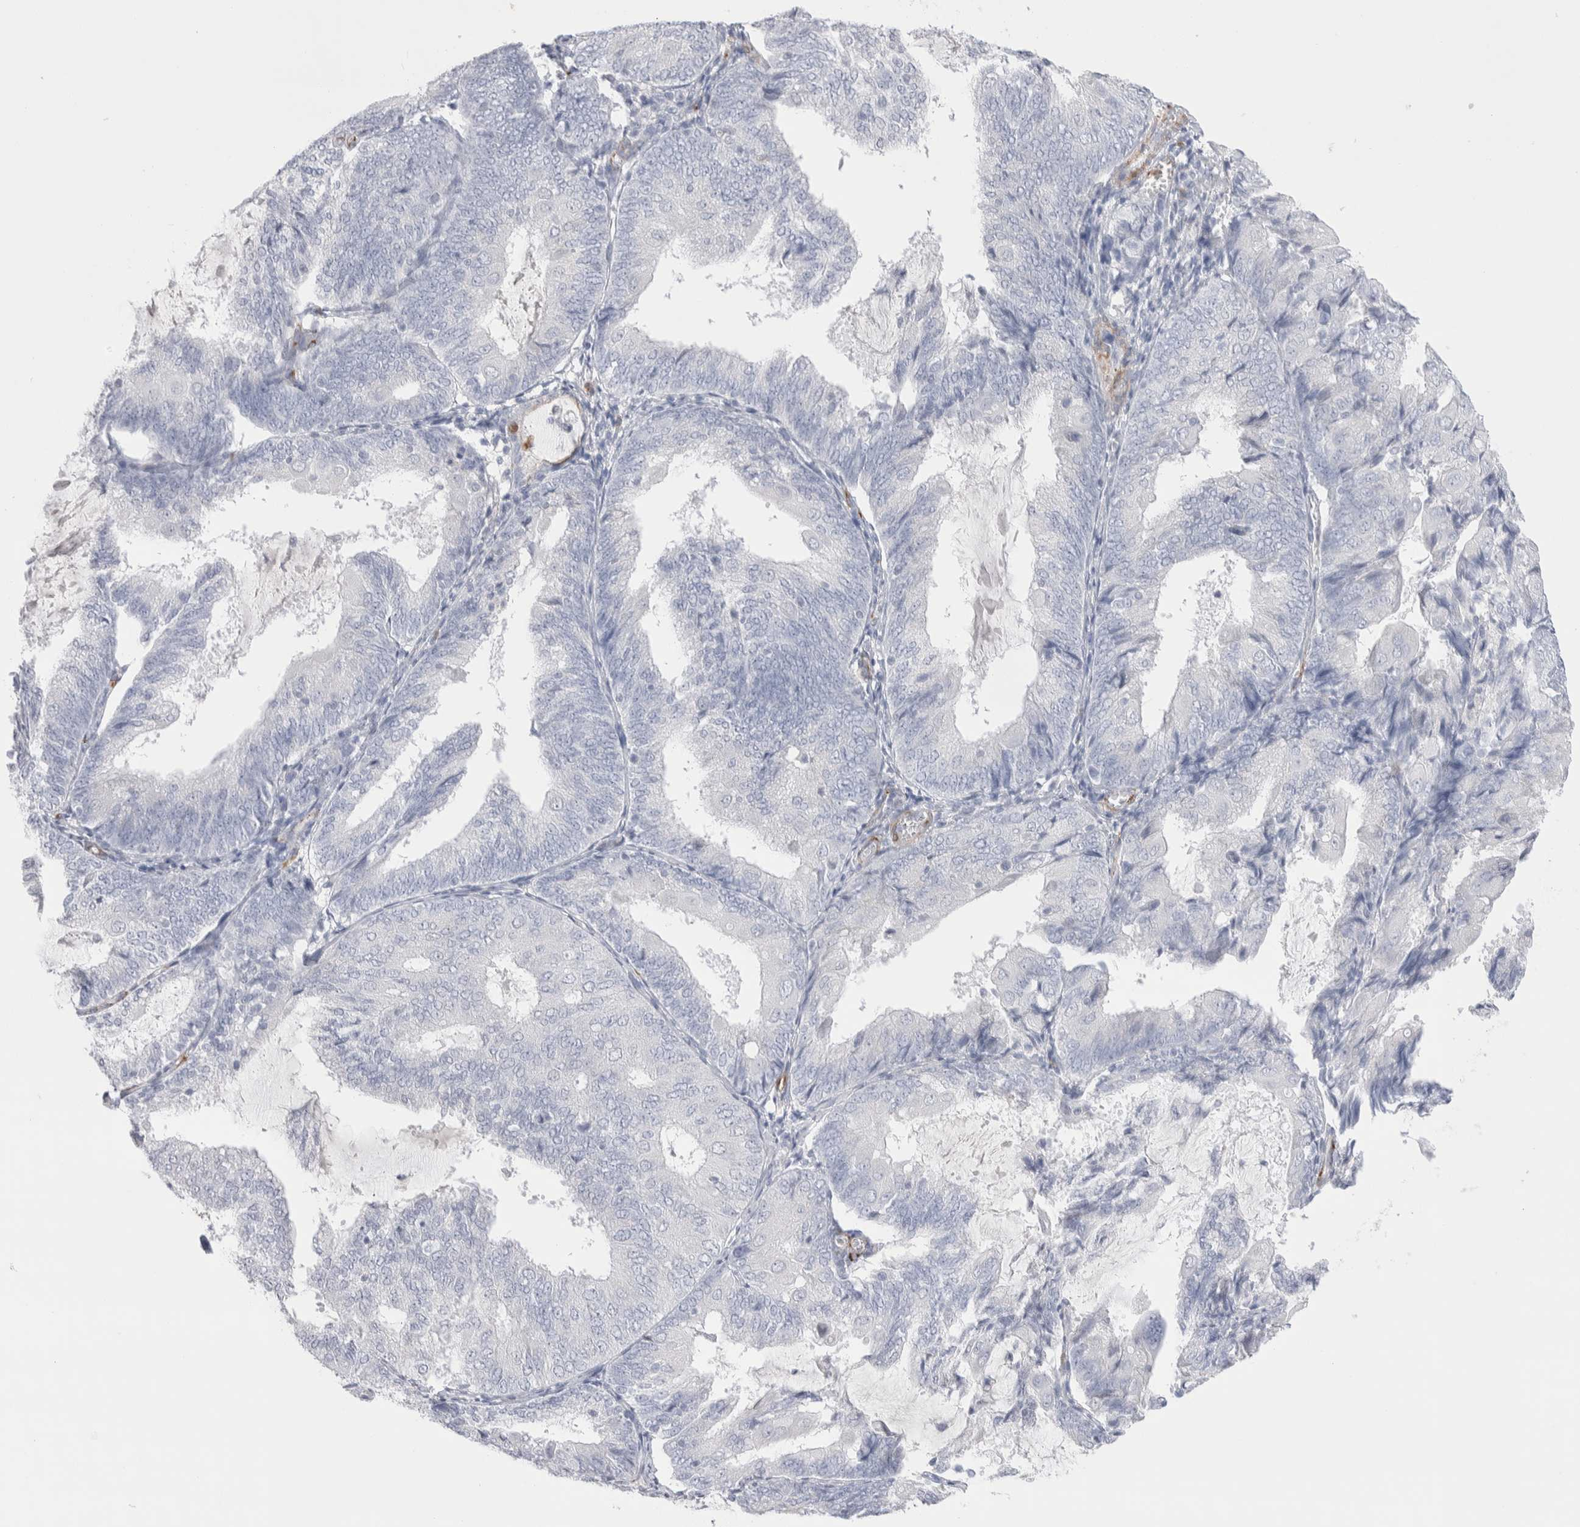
{"staining": {"intensity": "negative", "quantity": "none", "location": "none"}, "tissue": "endometrial cancer", "cell_type": "Tumor cells", "image_type": "cancer", "snomed": [{"axis": "morphology", "description": "Adenocarcinoma, NOS"}, {"axis": "topography", "description": "Endometrium"}], "caption": "Immunohistochemistry (IHC) of human endometrial cancer (adenocarcinoma) demonstrates no expression in tumor cells.", "gene": "SEPTIN4", "patient": {"sex": "female", "age": 81}}